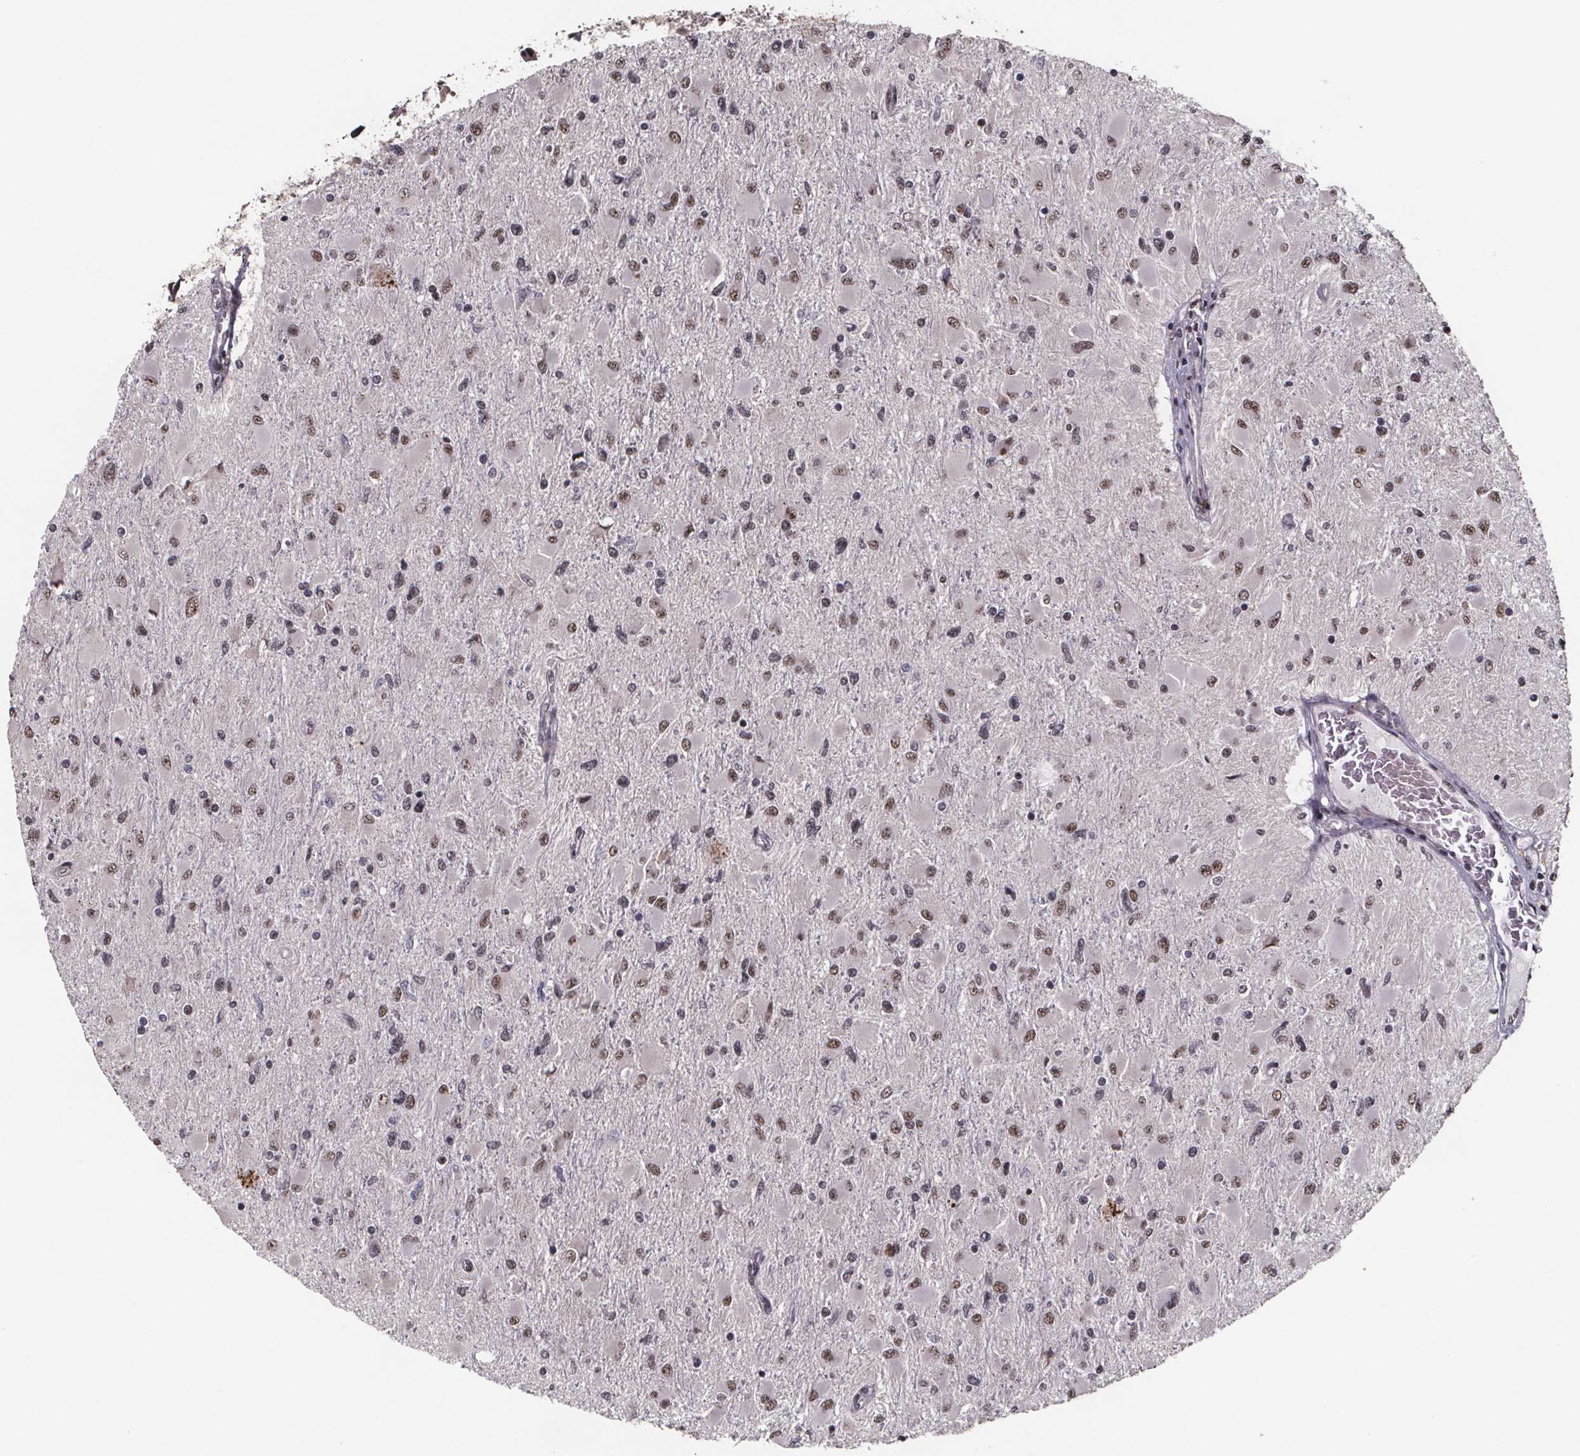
{"staining": {"intensity": "weak", "quantity": ">75%", "location": "nuclear"}, "tissue": "glioma", "cell_type": "Tumor cells", "image_type": "cancer", "snomed": [{"axis": "morphology", "description": "Glioma, malignant, High grade"}, {"axis": "topography", "description": "Cerebral cortex"}], "caption": "Protein staining reveals weak nuclear positivity in approximately >75% of tumor cells in malignant glioma (high-grade). (brown staining indicates protein expression, while blue staining denotes nuclei).", "gene": "U2SURP", "patient": {"sex": "female", "age": 36}}